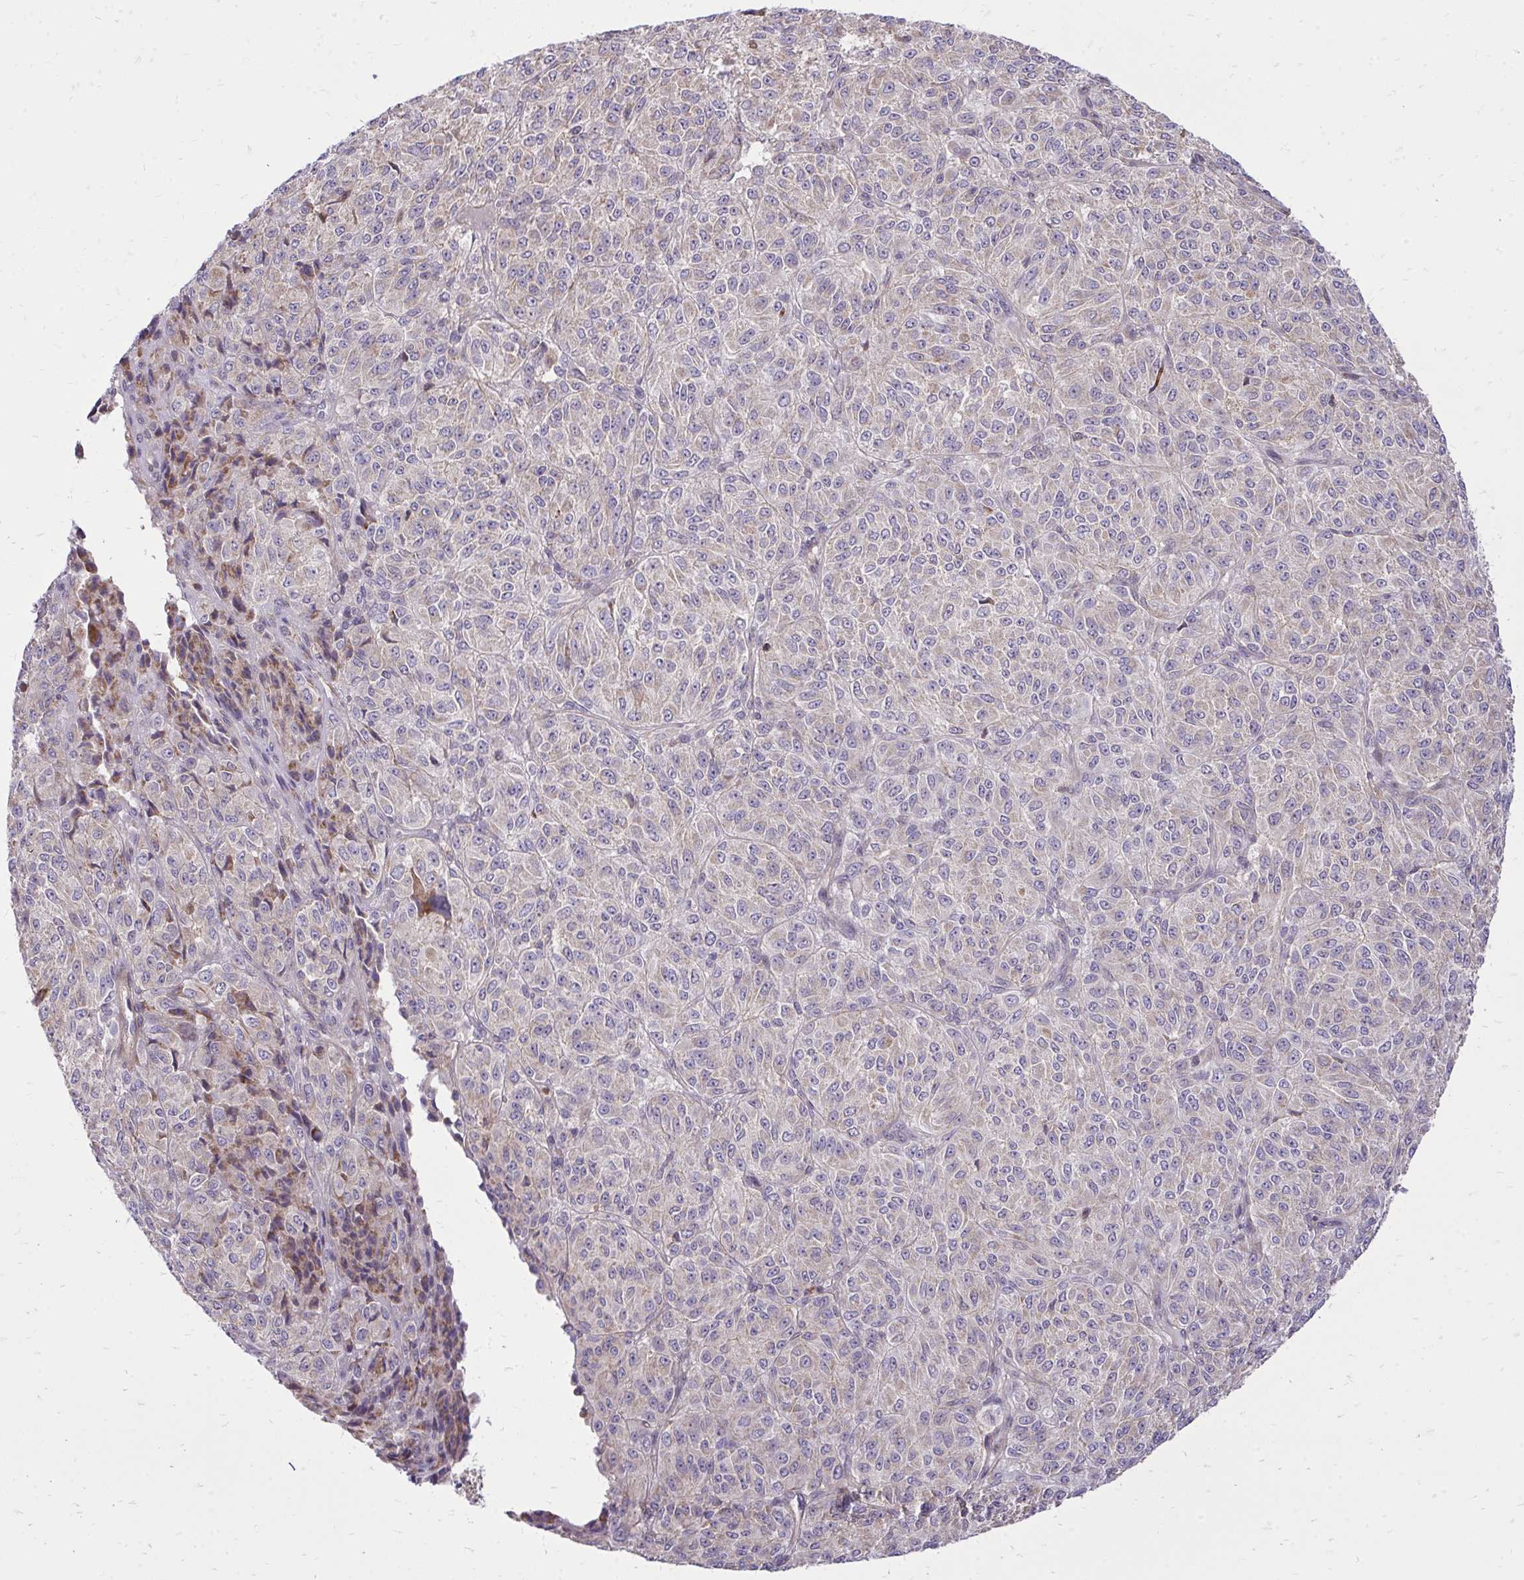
{"staining": {"intensity": "negative", "quantity": "none", "location": "none"}, "tissue": "melanoma", "cell_type": "Tumor cells", "image_type": "cancer", "snomed": [{"axis": "morphology", "description": "Malignant melanoma, Metastatic site"}, {"axis": "topography", "description": "Brain"}], "caption": "Immunohistochemistry (IHC) image of neoplastic tissue: human melanoma stained with DAB (3,3'-diaminobenzidine) demonstrates no significant protein positivity in tumor cells.", "gene": "SLC7A5", "patient": {"sex": "female", "age": 56}}